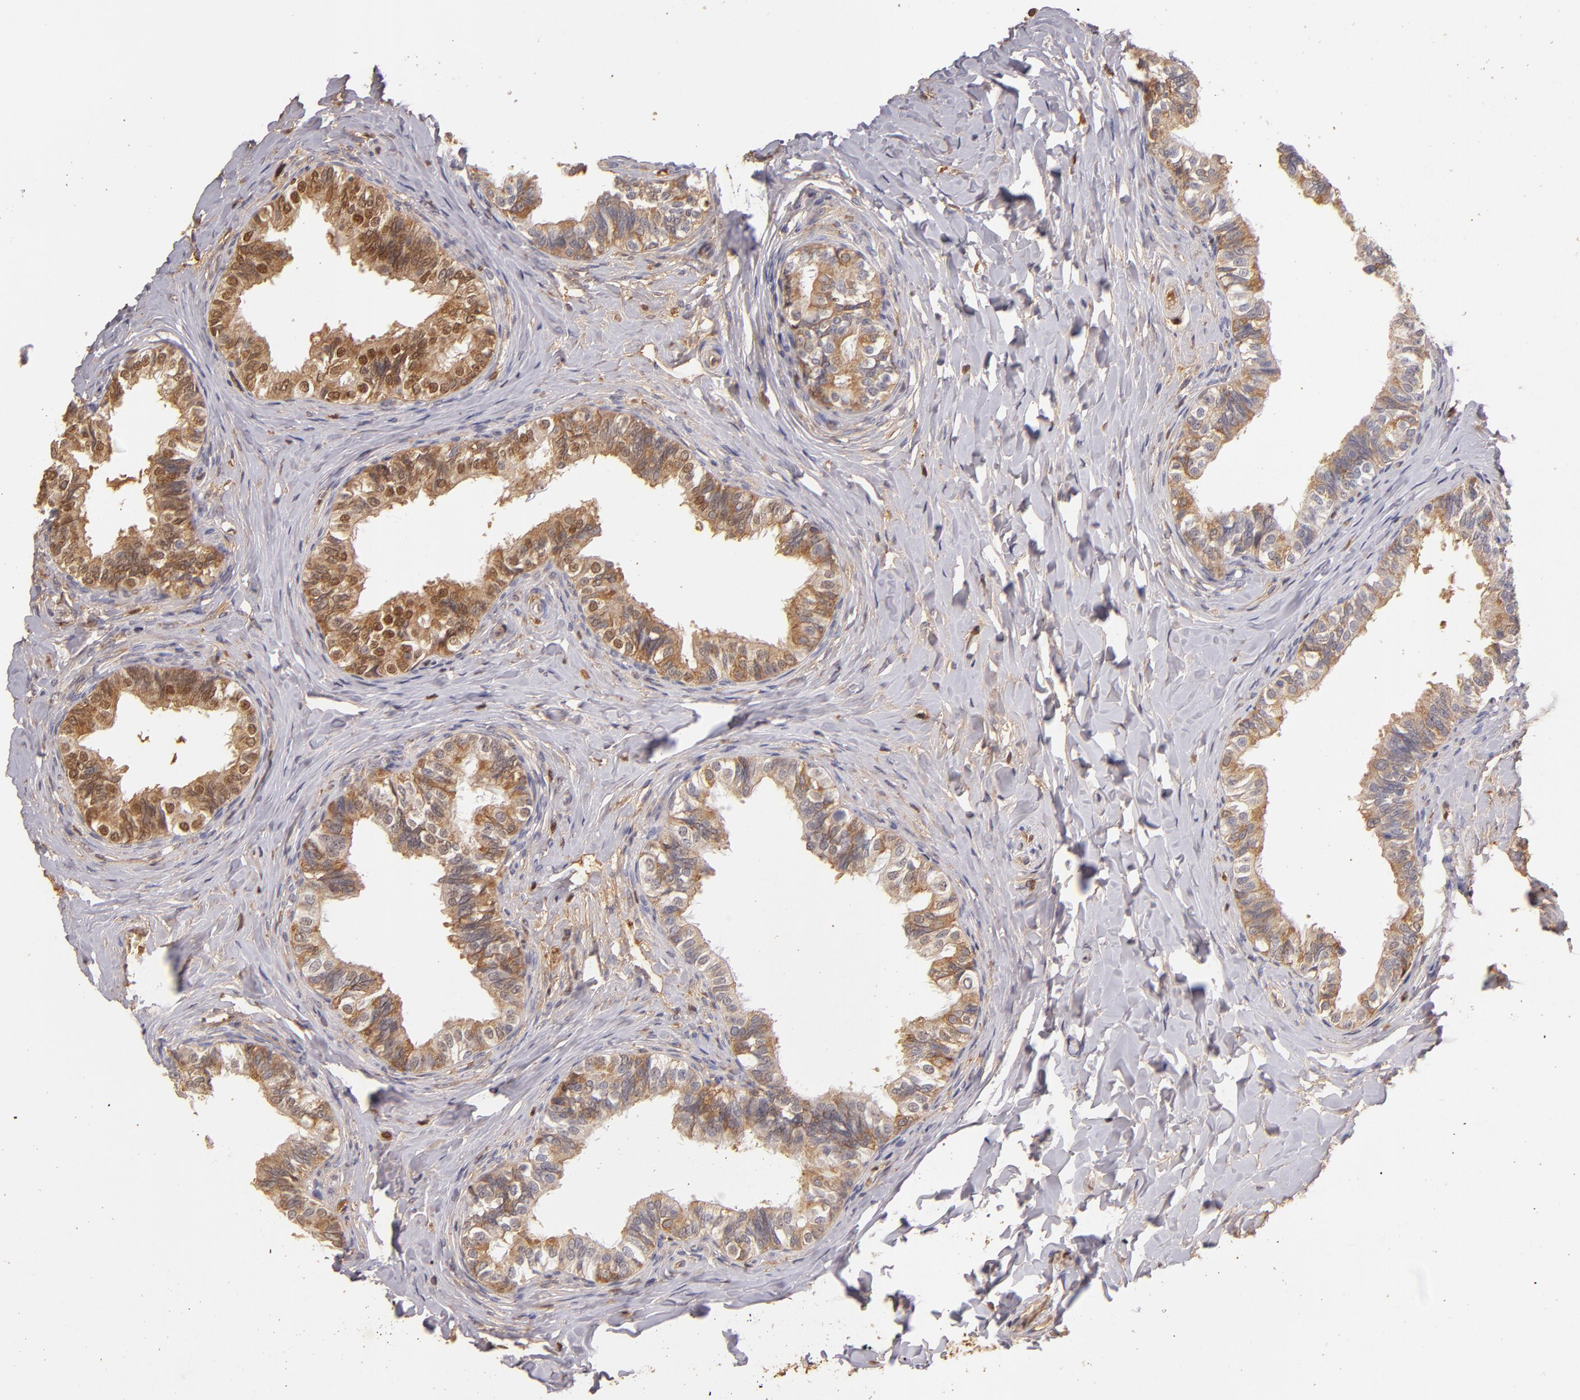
{"staining": {"intensity": "moderate", "quantity": ">75%", "location": "cytoplasmic/membranous"}, "tissue": "epididymis", "cell_type": "Glandular cells", "image_type": "normal", "snomed": [{"axis": "morphology", "description": "Normal tissue, NOS"}, {"axis": "topography", "description": "Soft tissue"}, {"axis": "topography", "description": "Epididymis"}], "caption": "About >75% of glandular cells in benign human epididymis demonstrate moderate cytoplasmic/membranous protein expression as visualized by brown immunohistochemical staining.", "gene": "SERPINC1", "patient": {"sex": "male", "age": 26}}